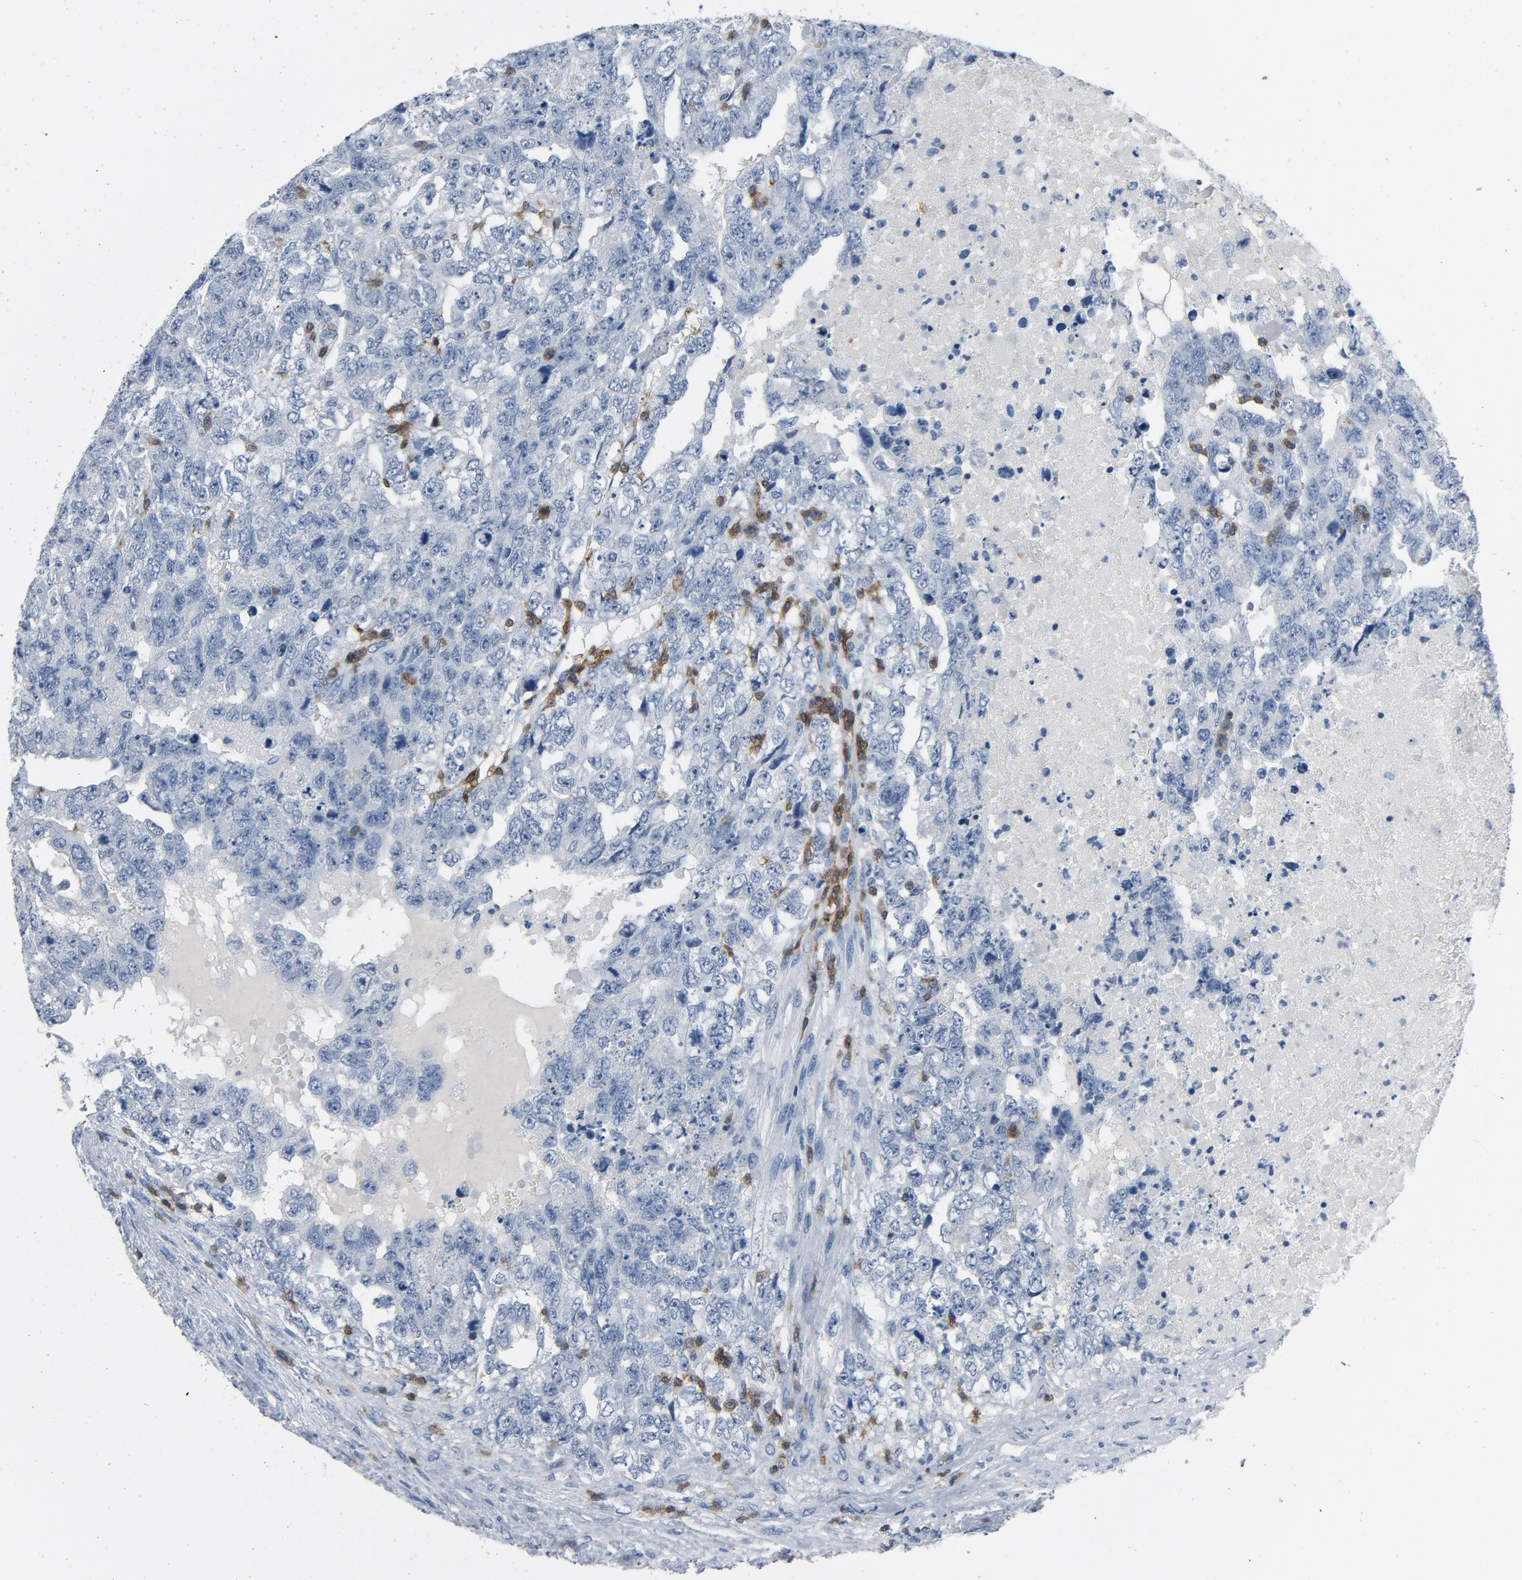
{"staining": {"intensity": "negative", "quantity": "none", "location": "none"}, "tissue": "testis cancer", "cell_type": "Tumor cells", "image_type": "cancer", "snomed": [{"axis": "morphology", "description": "Carcinoma, Embryonal, NOS"}, {"axis": "topography", "description": "Testis"}], "caption": "Immunohistochemical staining of human testis embryonal carcinoma exhibits no significant expression in tumor cells.", "gene": "LCK", "patient": {"sex": "male", "age": 36}}